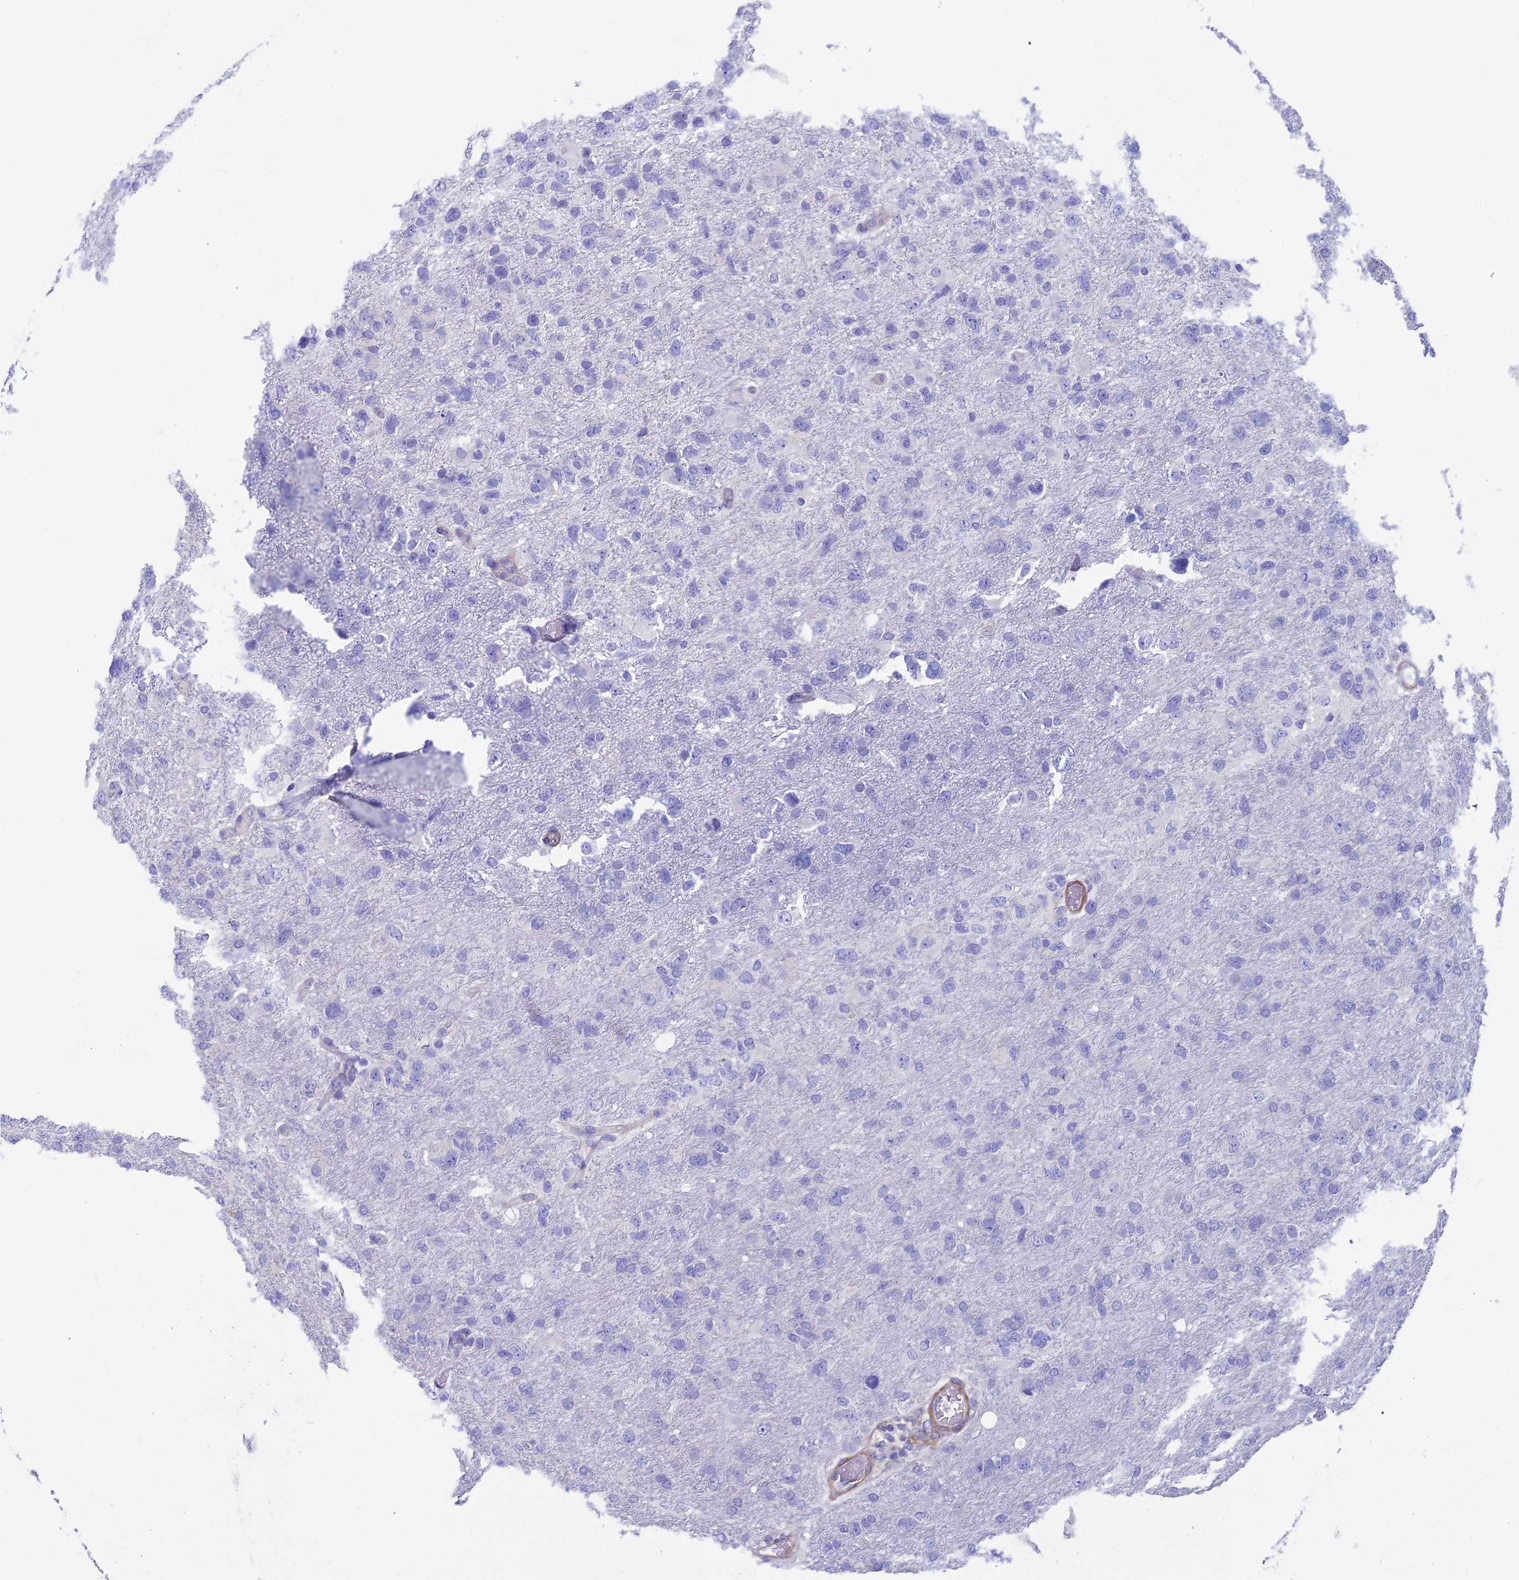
{"staining": {"intensity": "negative", "quantity": "none", "location": "none"}, "tissue": "glioma", "cell_type": "Tumor cells", "image_type": "cancer", "snomed": [{"axis": "morphology", "description": "Glioma, malignant, High grade"}, {"axis": "topography", "description": "Brain"}], "caption": "High power microscopy photomicrograph of an immunohistochemistry (IHC) micrograph of malignant glioma (high-grade), revealing no significant expression in tumor cells.", "gene": "ADH7", "patient": {"sex": "male", "age": 61}}